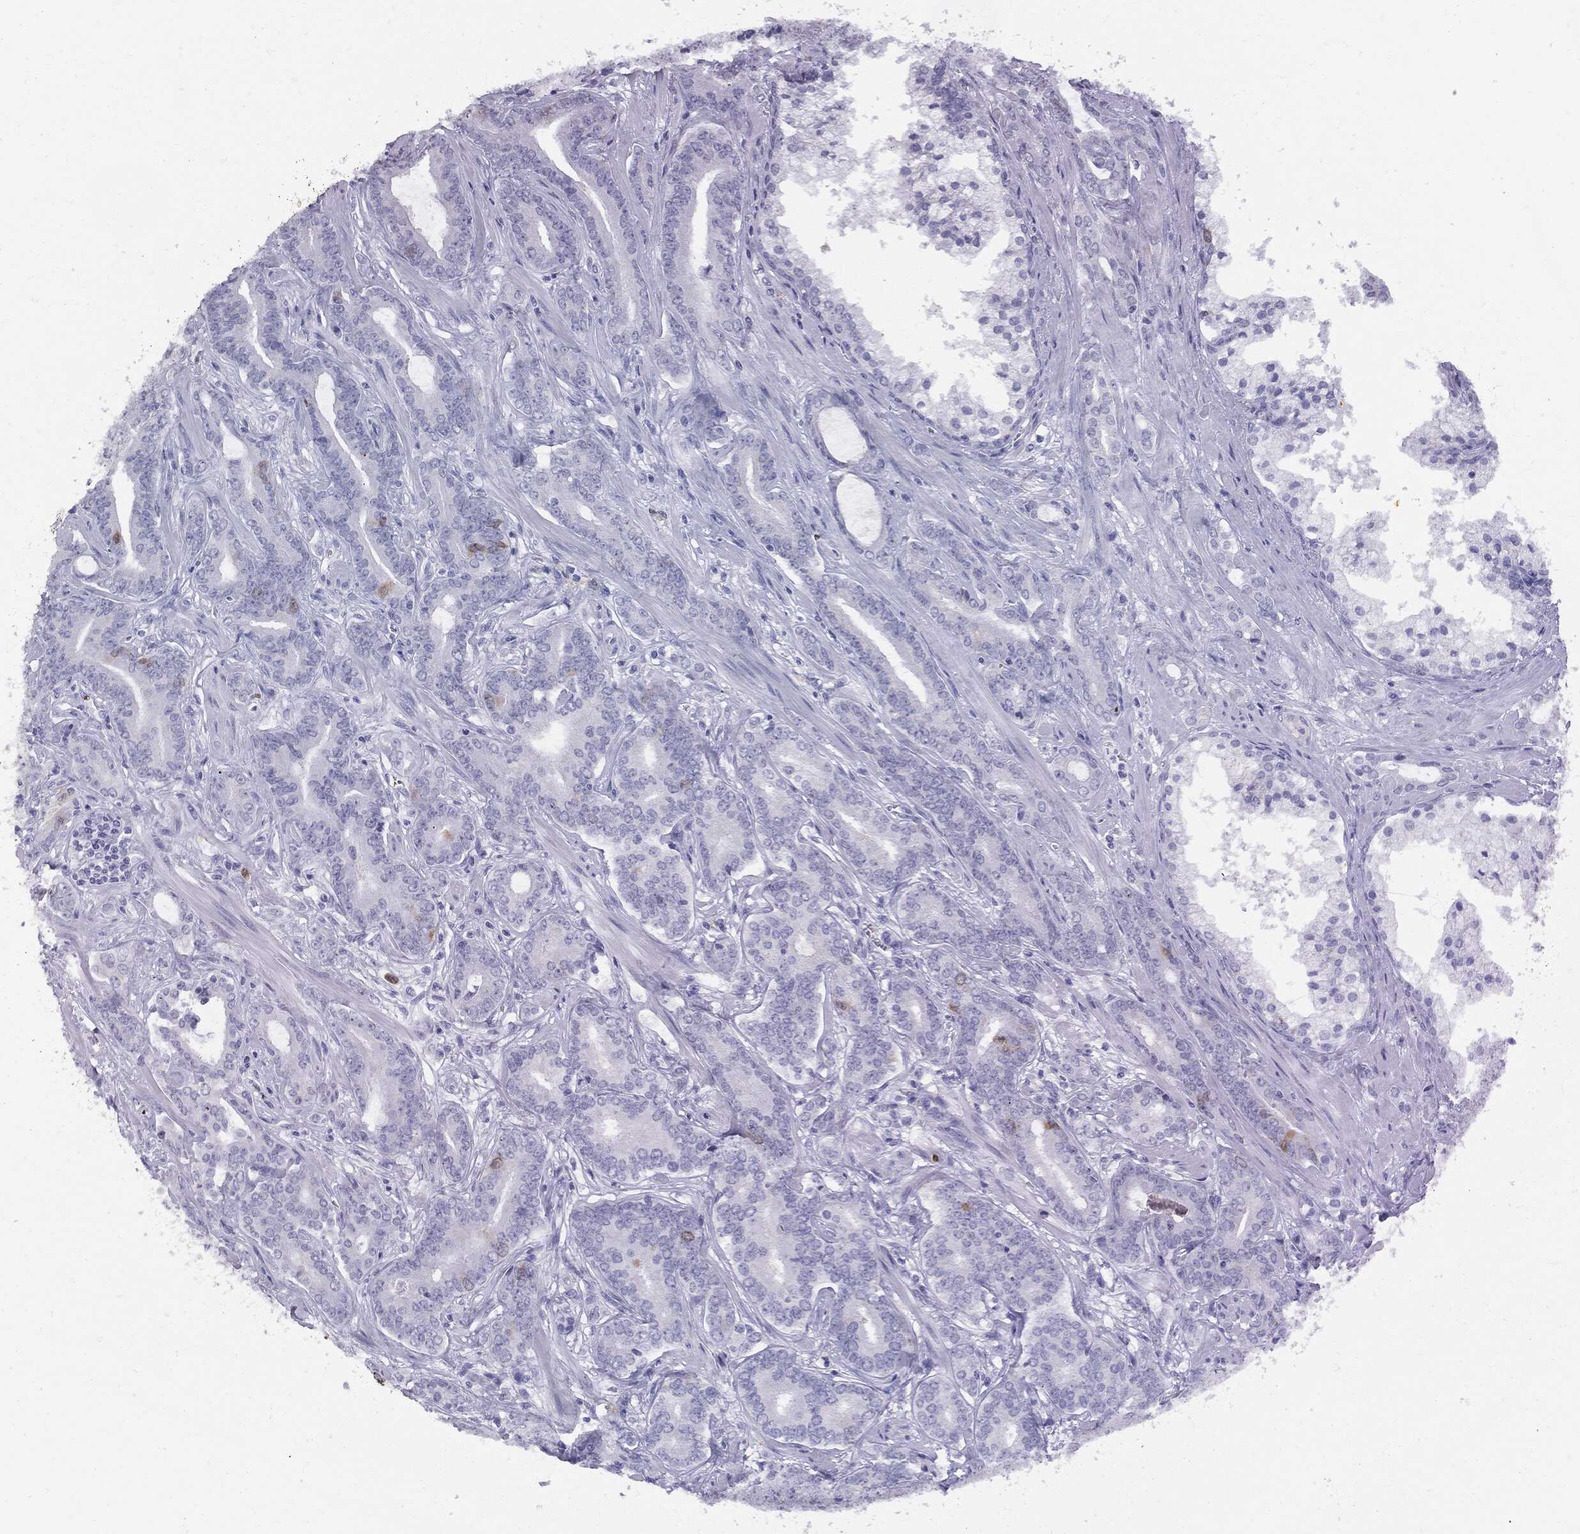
{"staining": {"intensity": "weak", "quantity": "<25%", "location": "cytoplasmic/membranous"}, "tissue": "prostate cancer", "cell_type": "Tumor cells", "image_type": "cancer", "snomed": [{"axis": "morphology", "description": "Adenocarcinoma, NOS"}, {"axis": "topography", "description": "Prostate"}], "caption": "IHC of prostate cancer (adenocarcinoma) displays no staining in tumor cells.", "gene": "UBE2C", "patient": {"sex": "male", "age": 55}}